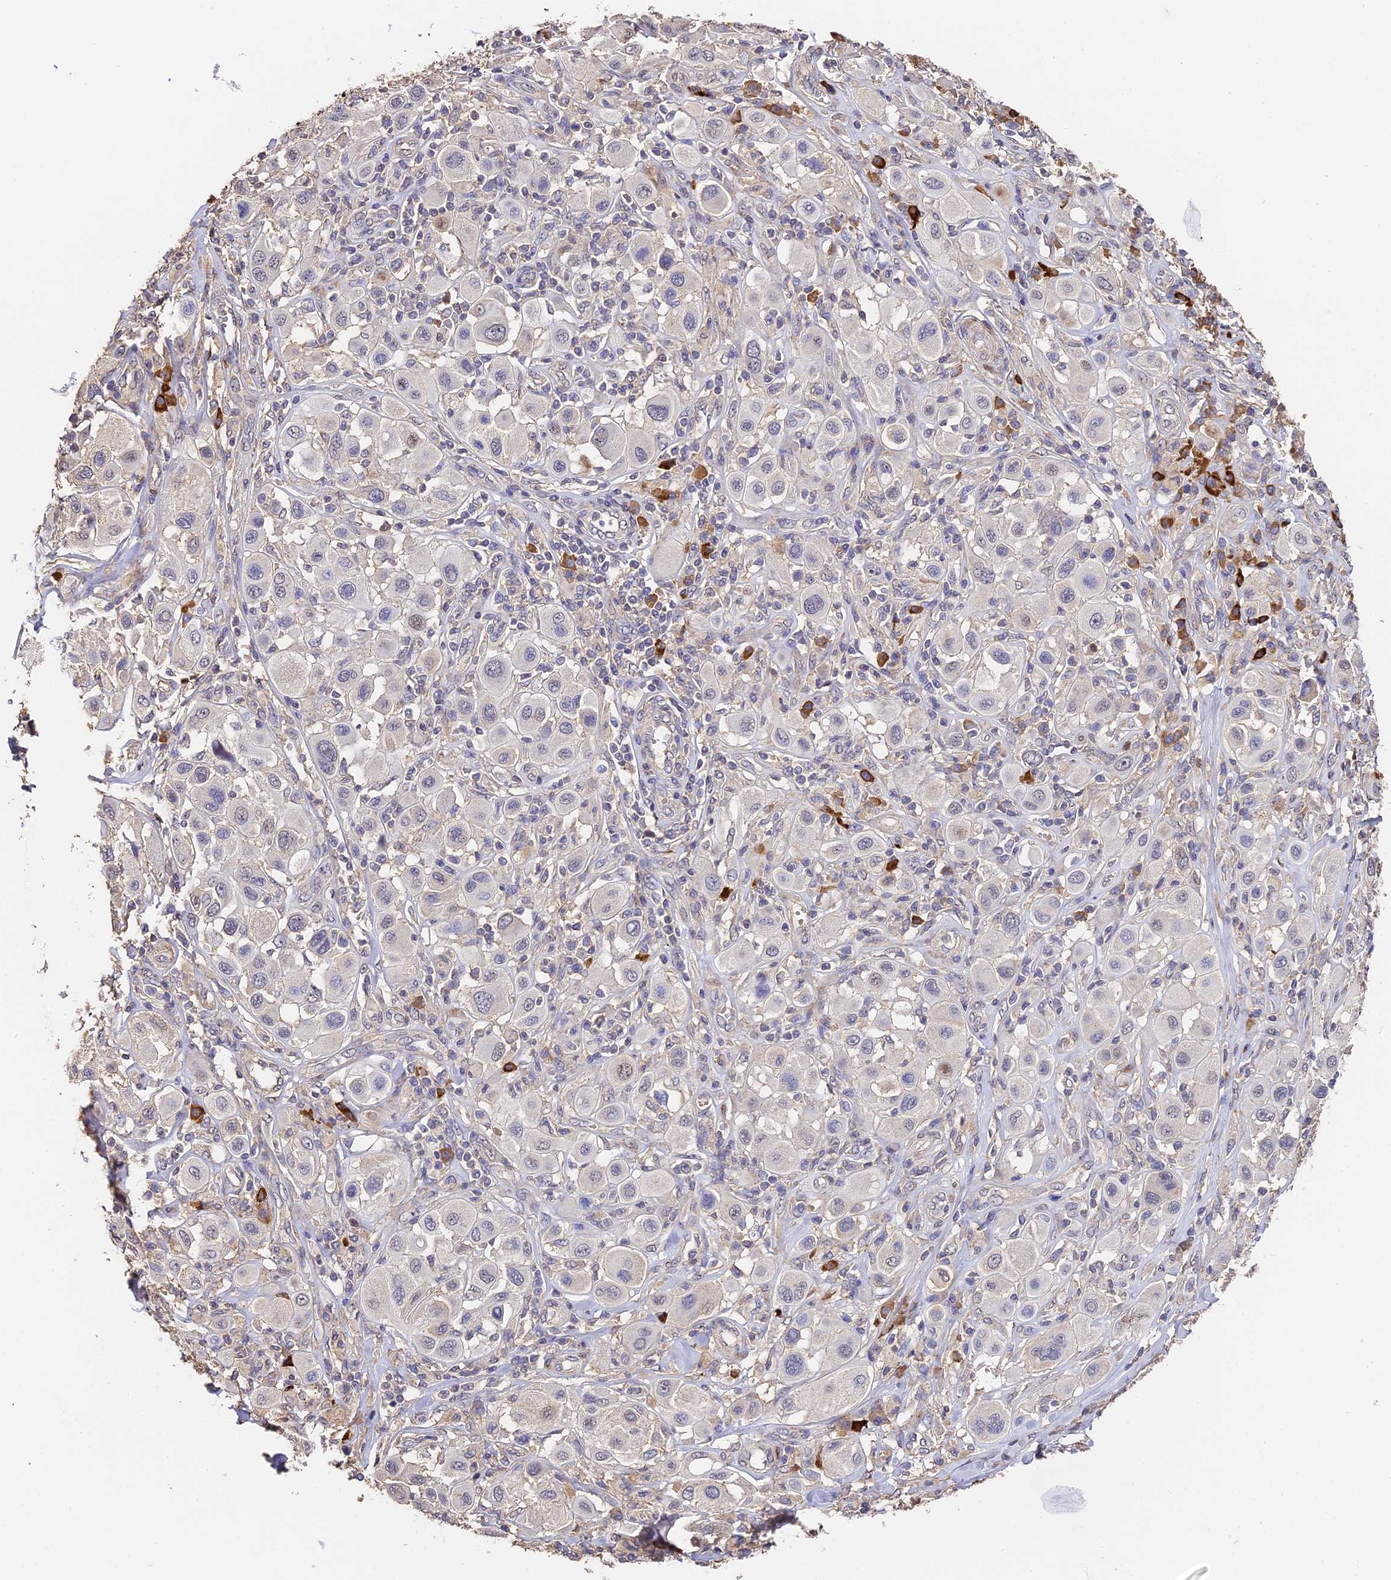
{"staining": {"intensity": "negative", "quantity": "none", "location": "none"}, "tissue": "melanoma", "cell_type": "Tumor cells", "image_type": "cancer", "snomed": [{"axis": "morphology", "description": "Malignant melanoma, Metastatic site"}, {"axis": "topography", "description": "Skin"}], "caption": "Immunohistochemistry photomicrograph of neoplastic tissue: human melanoma stained with DAB (3,3'-diaminobenzidine) exhibits no significant protein expression in tumor cells.", "gene": "SLC11A1", "patient": {"sex": "male", "age": 41}}